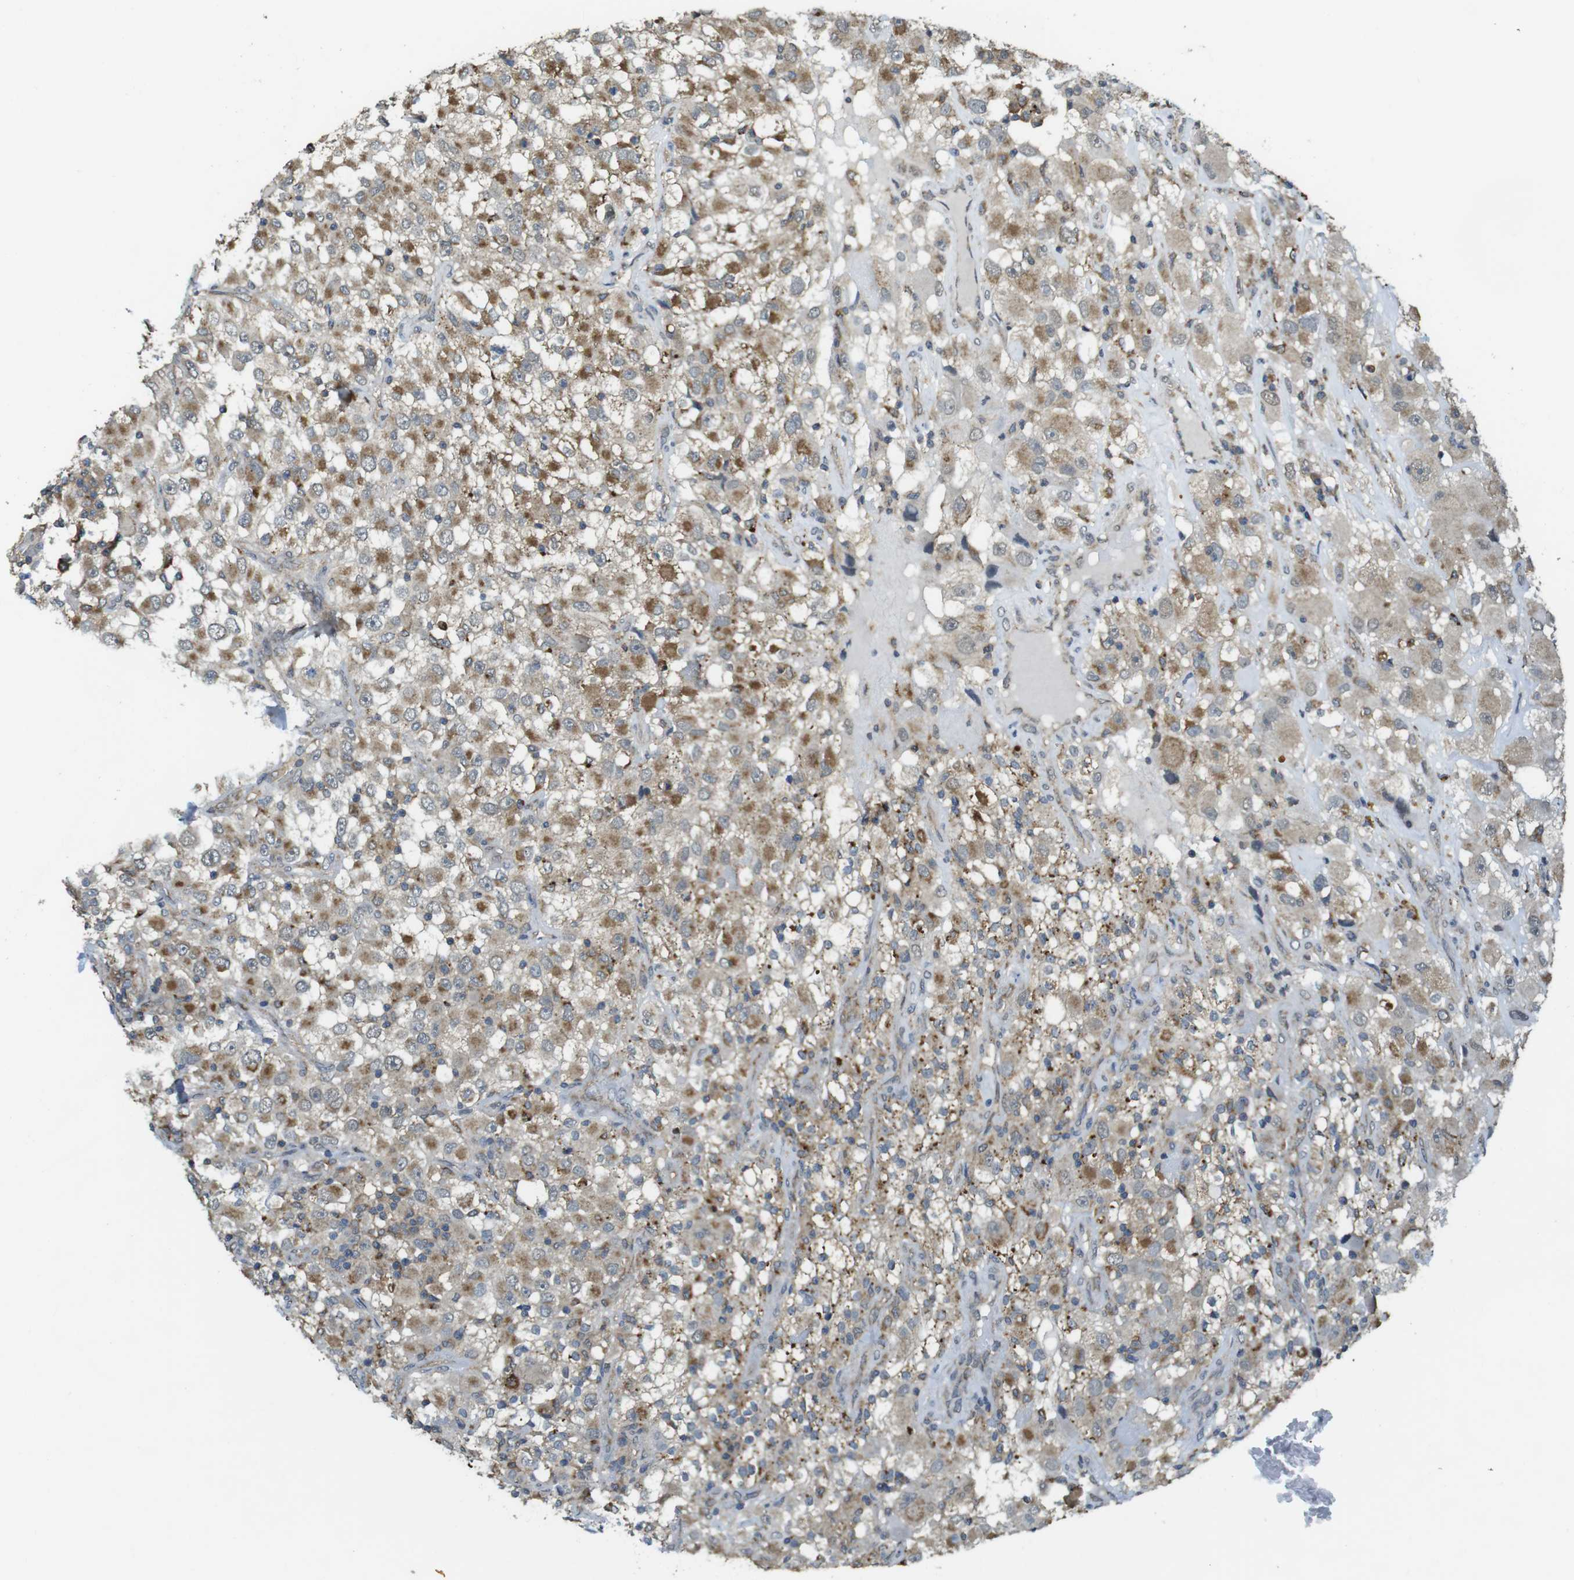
{"staining": {"intensity": "moderate", "quantity": ">75%", "location": "cytoplasmic/membranous"}, "tissue": "renal cancer", "cell_type": "Tumor cells", "image_type": "cancer", "snomed": [{"axis": "morphology", "description": "Adenocarcinoma, NOS"}, {"axis": "topography", "description": "Kidney"}], "caption": "The histopathology image reveals a brown stain indicating the presence of a protein in the cytoplasmic/membranous of tumor cells in renal adenocarcinoma.", "gene": "BRI3BP", "patient": {"sex": "female", "age": 52}}